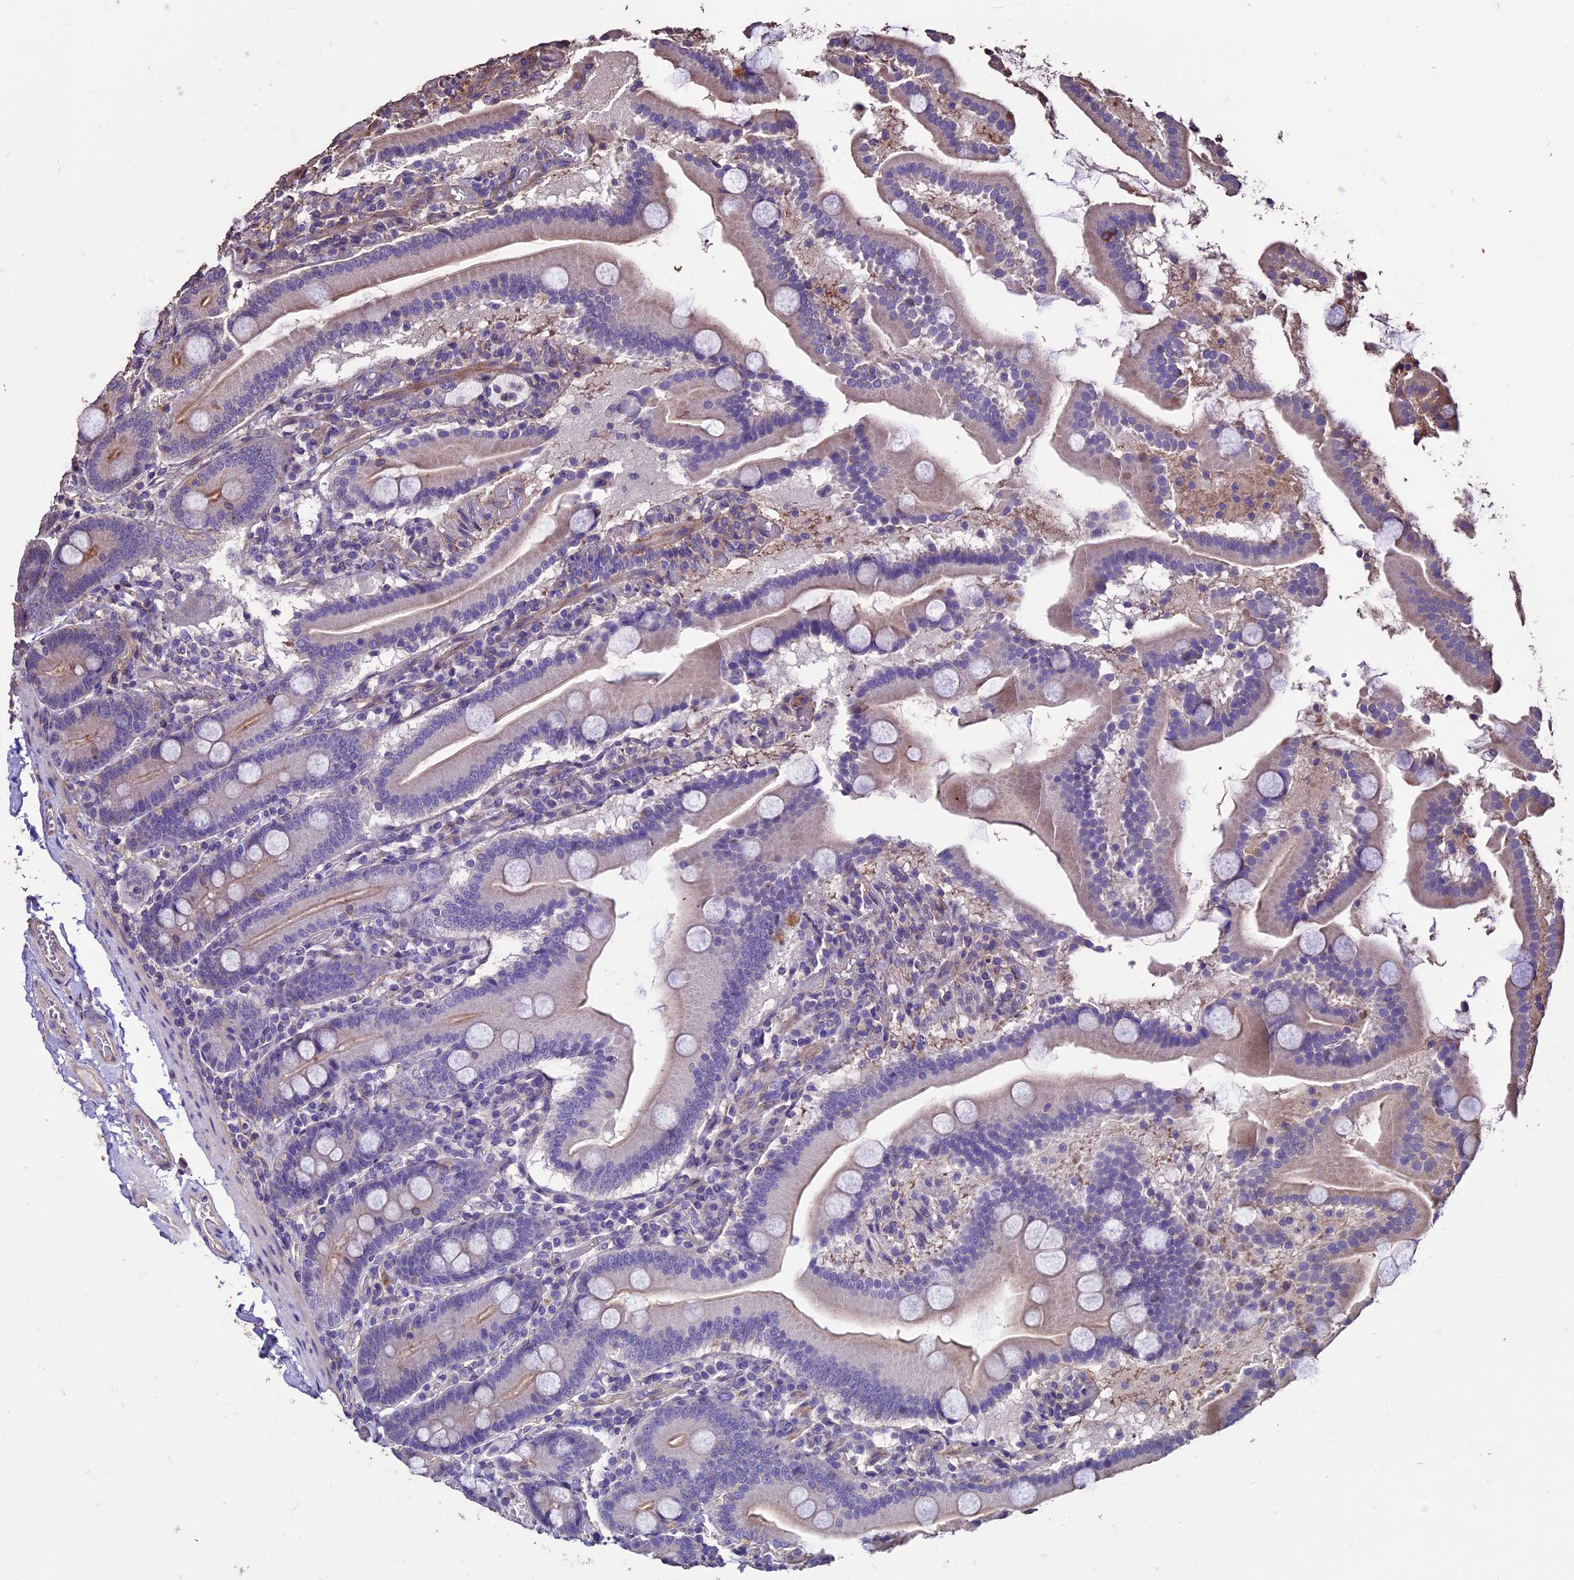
{"staining": {"intensity": "moderate", "quantity": "25%-75%", "location": "cytoplasmic/membranous"}, "tissue": "duodenum", "cell_type": "Glandular cells", "image_type": "normal", "snomed": [{"axis": "morphology", "description": "Normal tissue, NOS"}, {"axis": "topography", "description": "Duodenum"}], "caption": "Benign duodenum shows moderate cytoplasmic/membranous staining in approximately 25%-75% of glandular cells.", "gene": "USB1", "patient": {"sex": "male", "age": 55}}